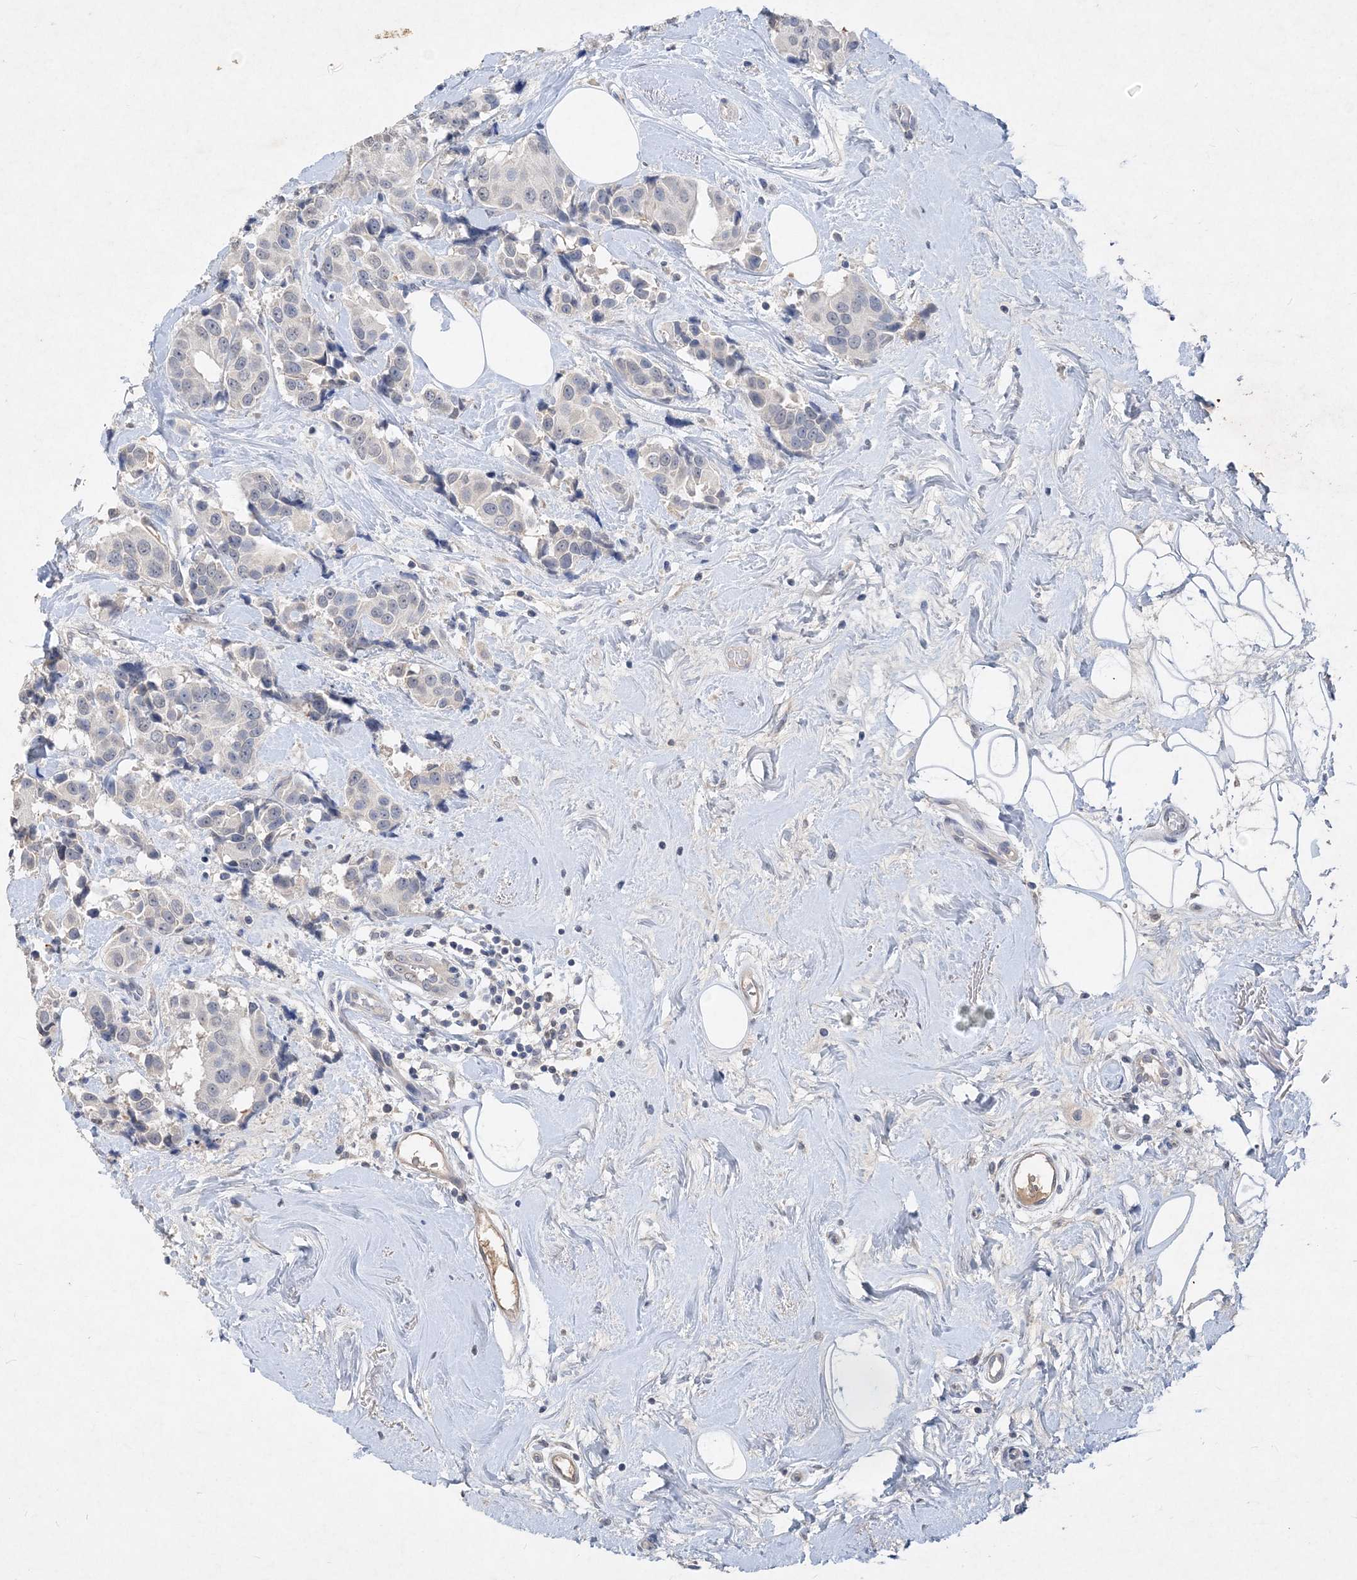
{"staining": {"intensity": "negative", "quantity": "none", "location": "none"}, "tissue": "breast cancer", "cell_type": "Tumor cells", "image_type": "cancer", "snomed": [{"axis": "morphology", "description": "Normal tissue, NOS"}, {"axis": "morphology", "description": "Duct carcinoma"}, {"axis": "topography", "description": "Breast"}], "caption": "High power microscopy micrograph of an immunohistochemistry photomicrograph of breast cancer, revealing no significant staining in tumor cells.", "gene": "C11orf58", "patient": {"sex": "female", "age": 39}}